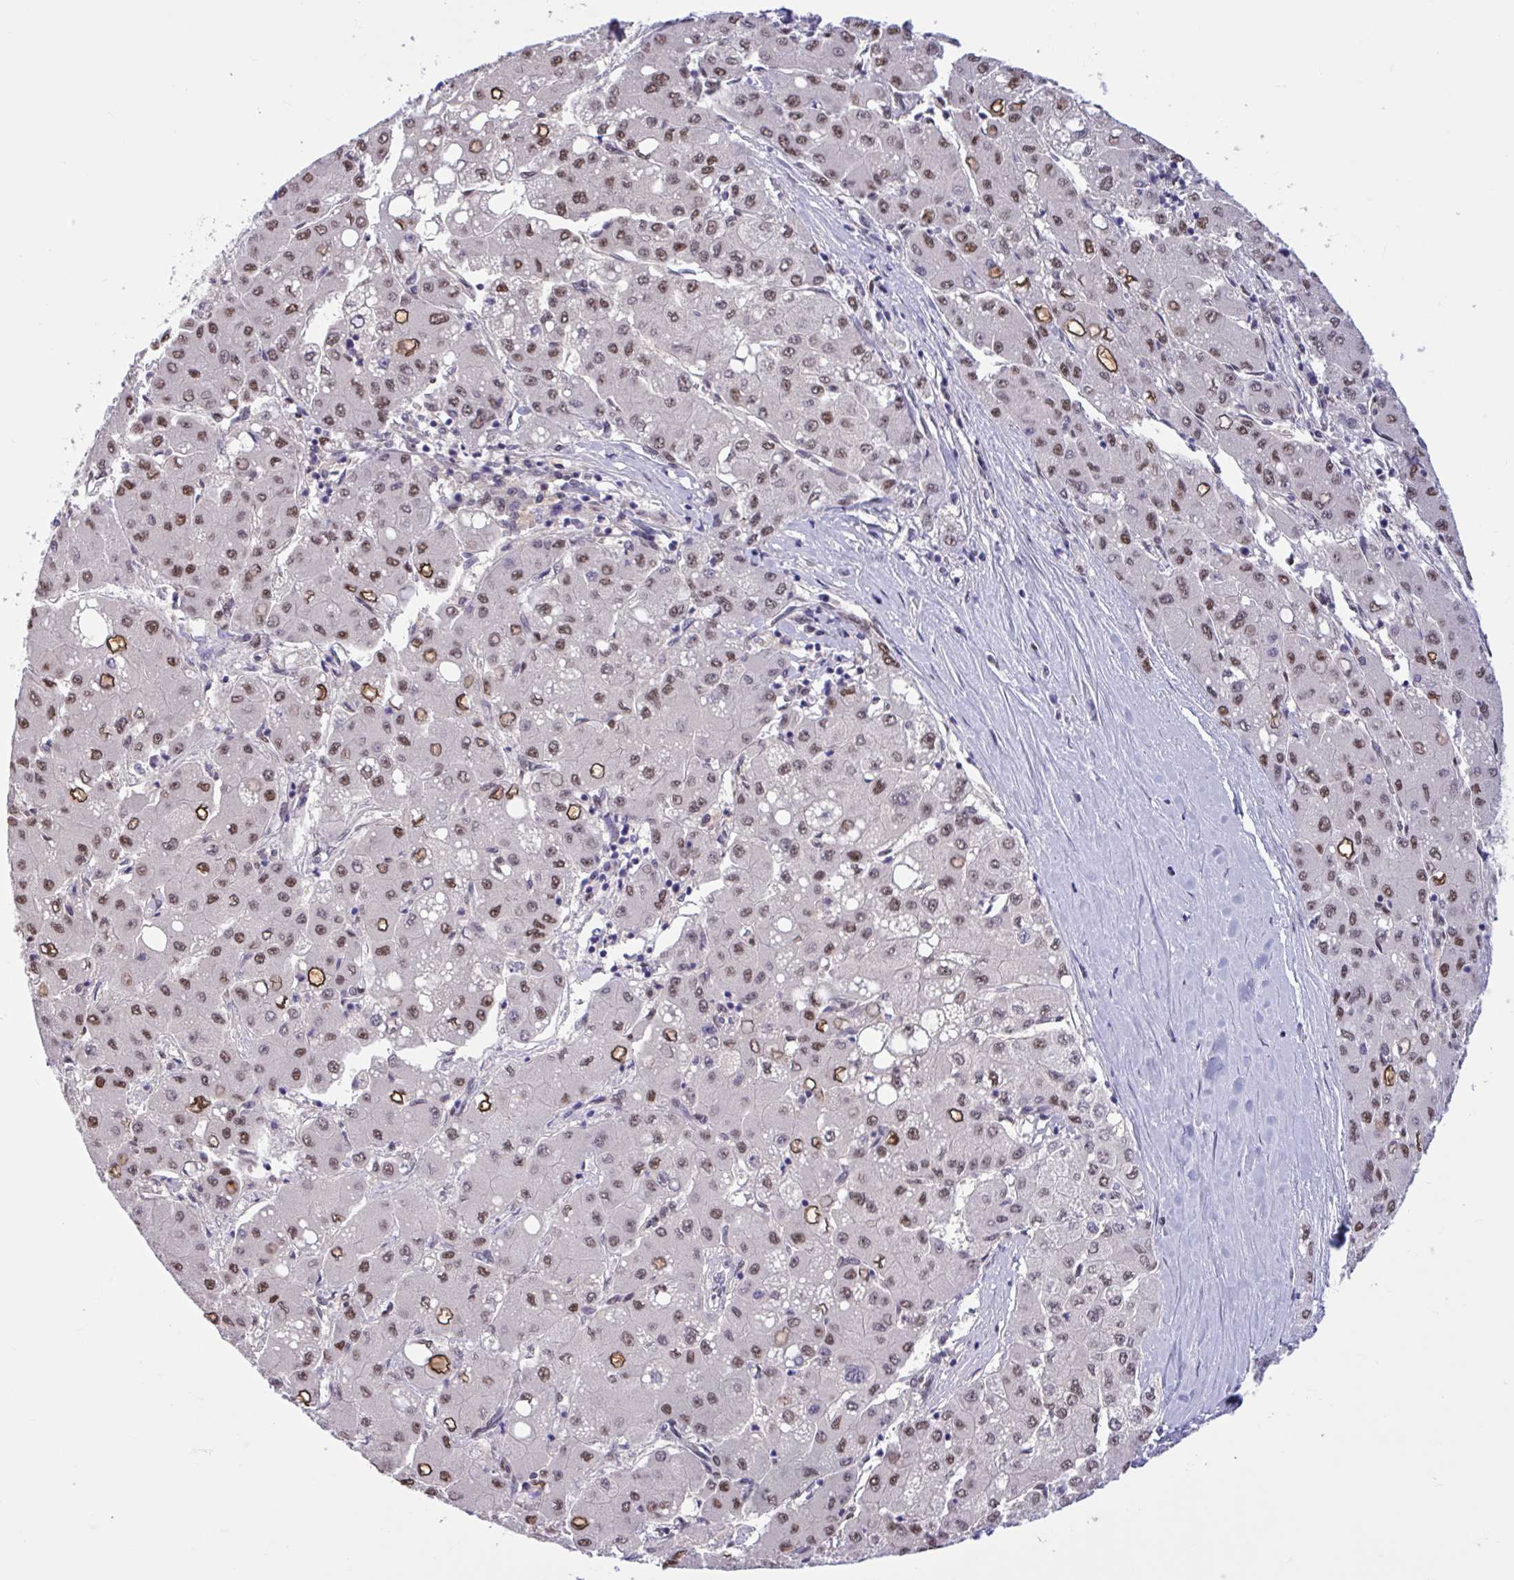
{"staining": {"intensity": "moderate", "quantity": "25%-75%", "location": "nuclear"}, "tissue": "liver cancer", "cell_type": "Tumor cells", "image_type": "cancer", "snomed": [{"axis": "morphology", "description": "Carcinoma, Hepatocellular, NOS"}, {"axis": "topography", "description": "Liver"}], "caption": "Immunohistochemical staining of human liver cancer displays medium levels of moderate nuclear positivity in about 25%-75% of tumor cells.", "gene": "RBL1", "patient": {"sex": "male", "age": 40}}